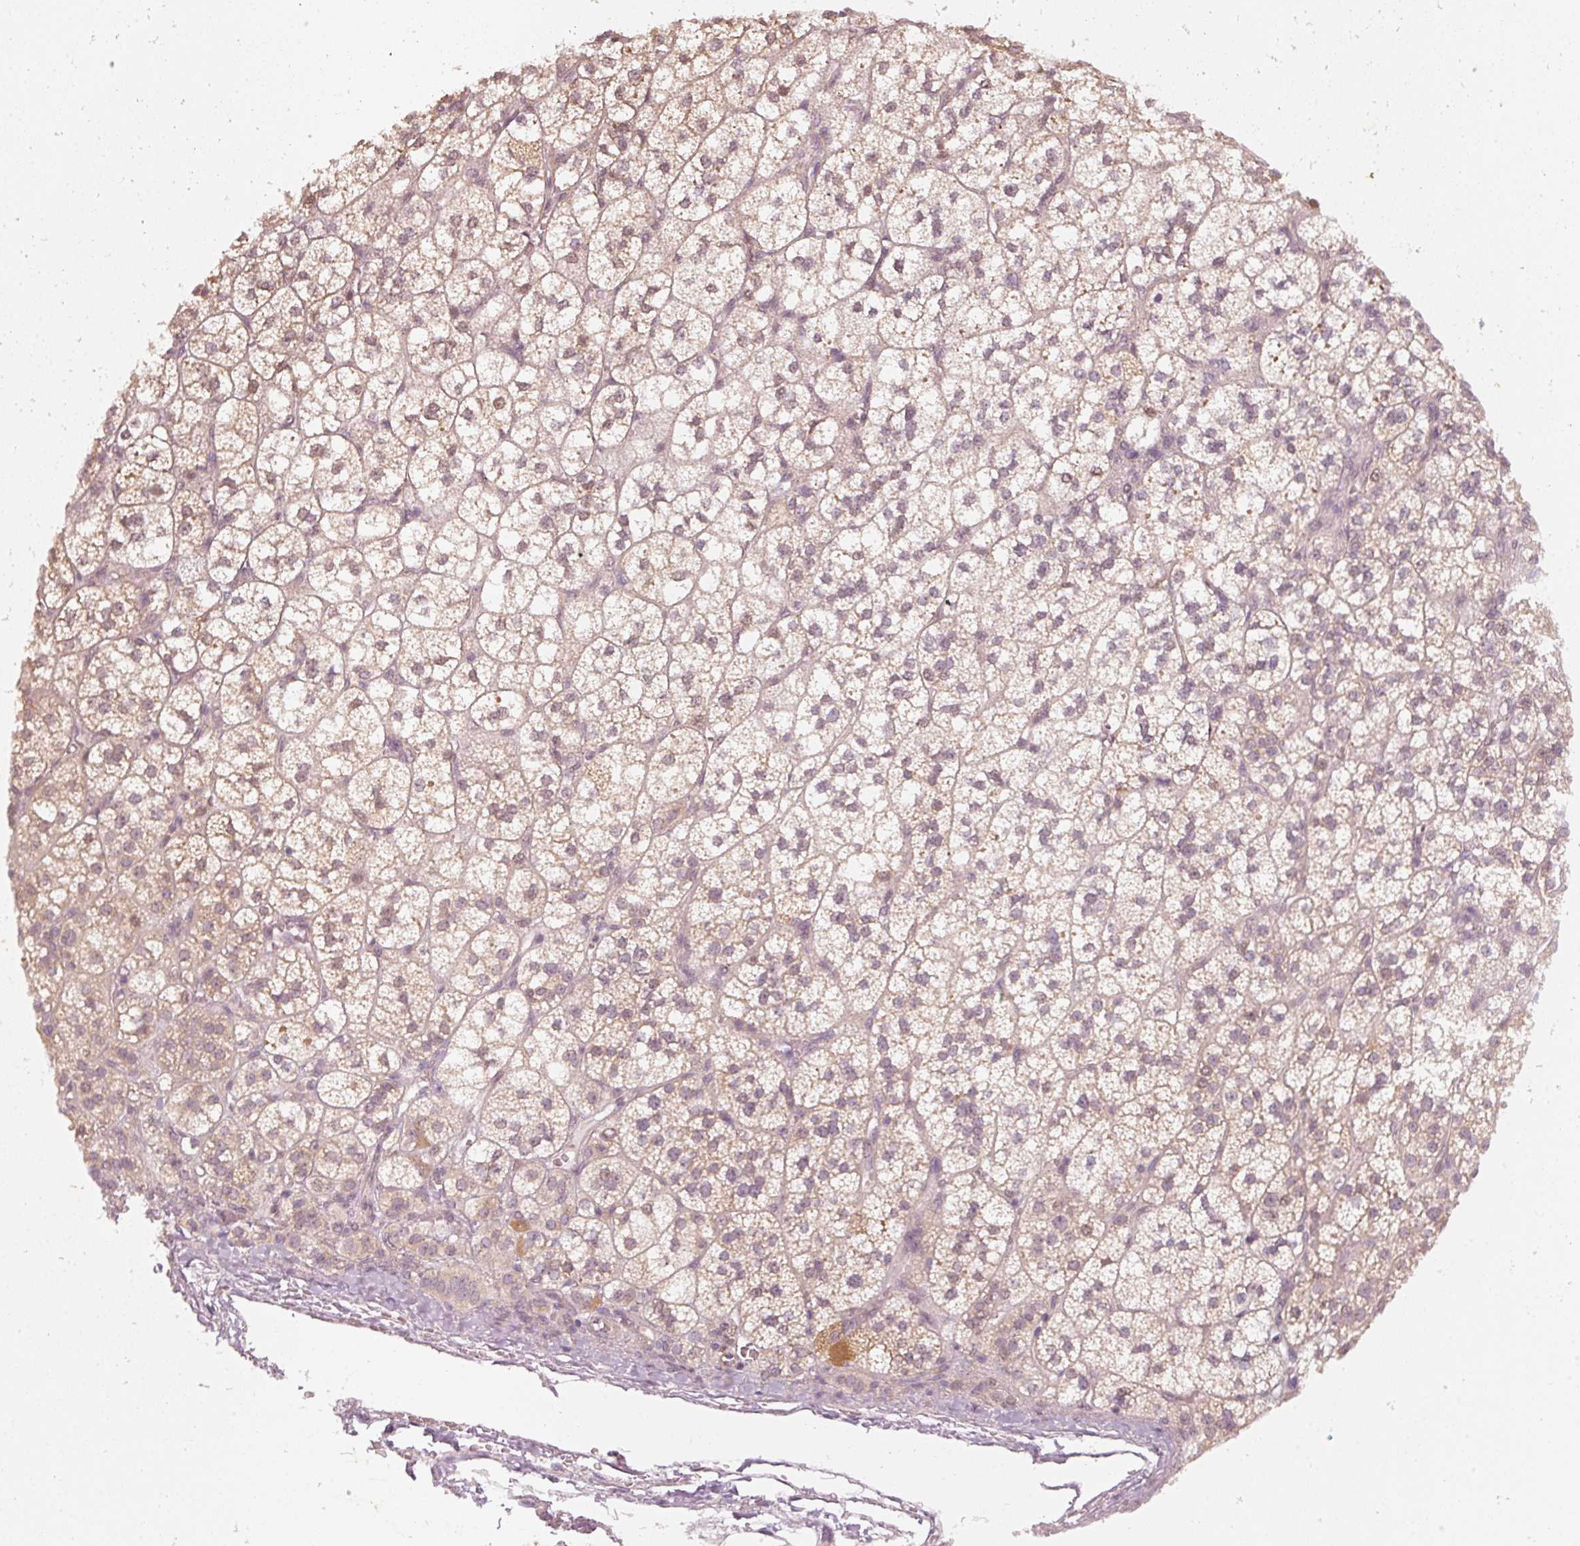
{"staining": {"intensity": "moderate", "quantity": "25%-75%", "location": "cytoplasmic/membranous,nuclear"}, "tissue": "adrenal gland", "cell_type": "Glandular cells", "image_type": "normal", "snomed": [{"axis": "morphology", "description": "Normal tissue, NOS"}, {"axis": "topography", "description": "Adrenal gland"}], "caption": "IHC staining of benign adrenal gland, which exhibits medium levels of moderate cytoplasmic/membranous,nuclear positivity in approximately 25%-75% of glandular cells indicating moderate cytoplasmic/membranous,nuclear protein positivity. The staining was performed using DAB (brown) for protein detection and nuclei were counterstained in hematoxylin (blue).", "gene": "DAPP1", "patient": {"sex": "female", "age": 60}}